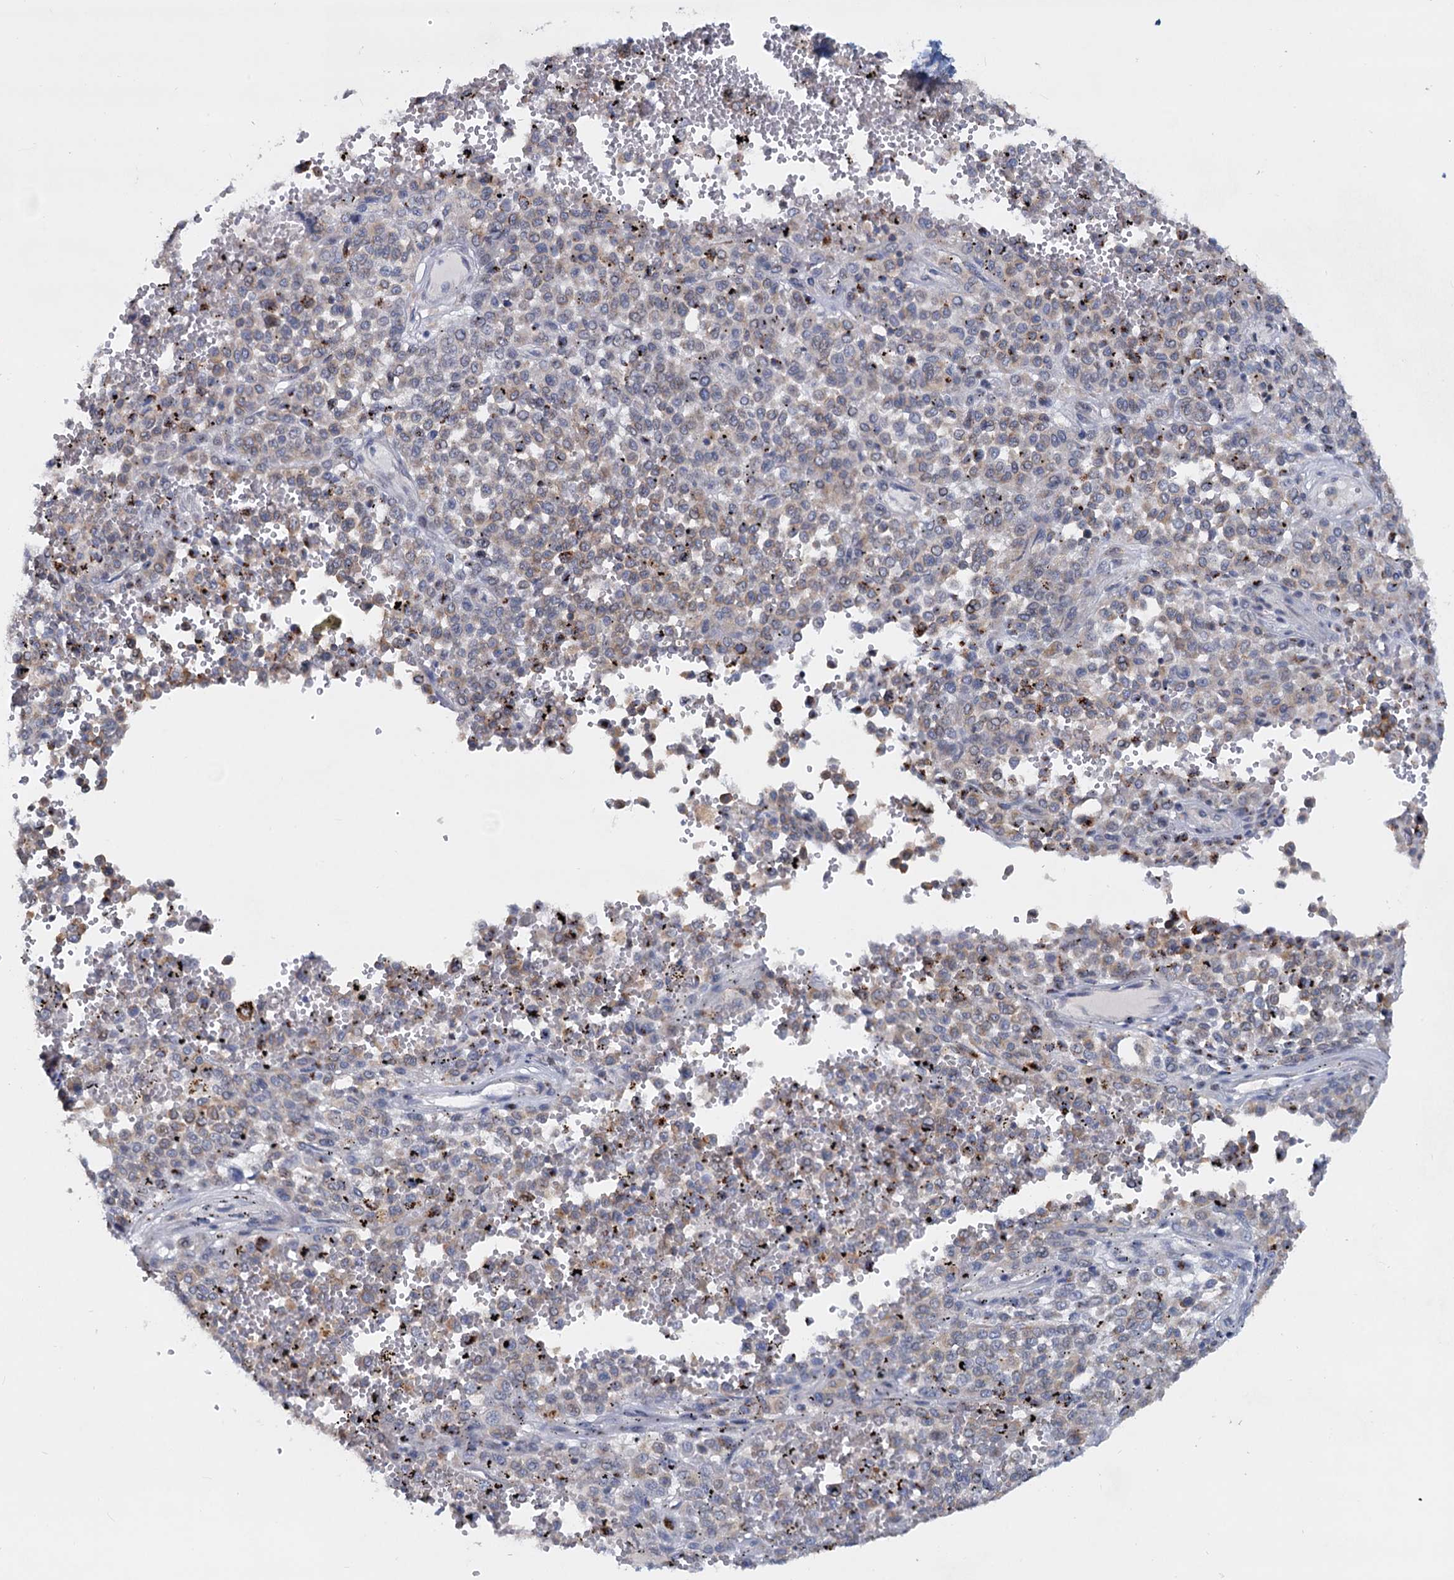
{"staining": {"intensity": "weak", "quantity": "<25%", "location": "cytoplasmic/membranous"}, "tissue": "melanoma", "cell_type": "Tumor cells", "image_type": "cancer", "snomed": [{"axis": "morphology", "description": "Malignant melanoma, Metastatic site"}, {"axis": "topography", "description": "Pancreas"}], "caption": "Immunohistochemistry (IHC) of human melanoma reveals no expression in tumor cells.", "gene": "LRCH4", "patient": {"sex": "female", "age": 30}}